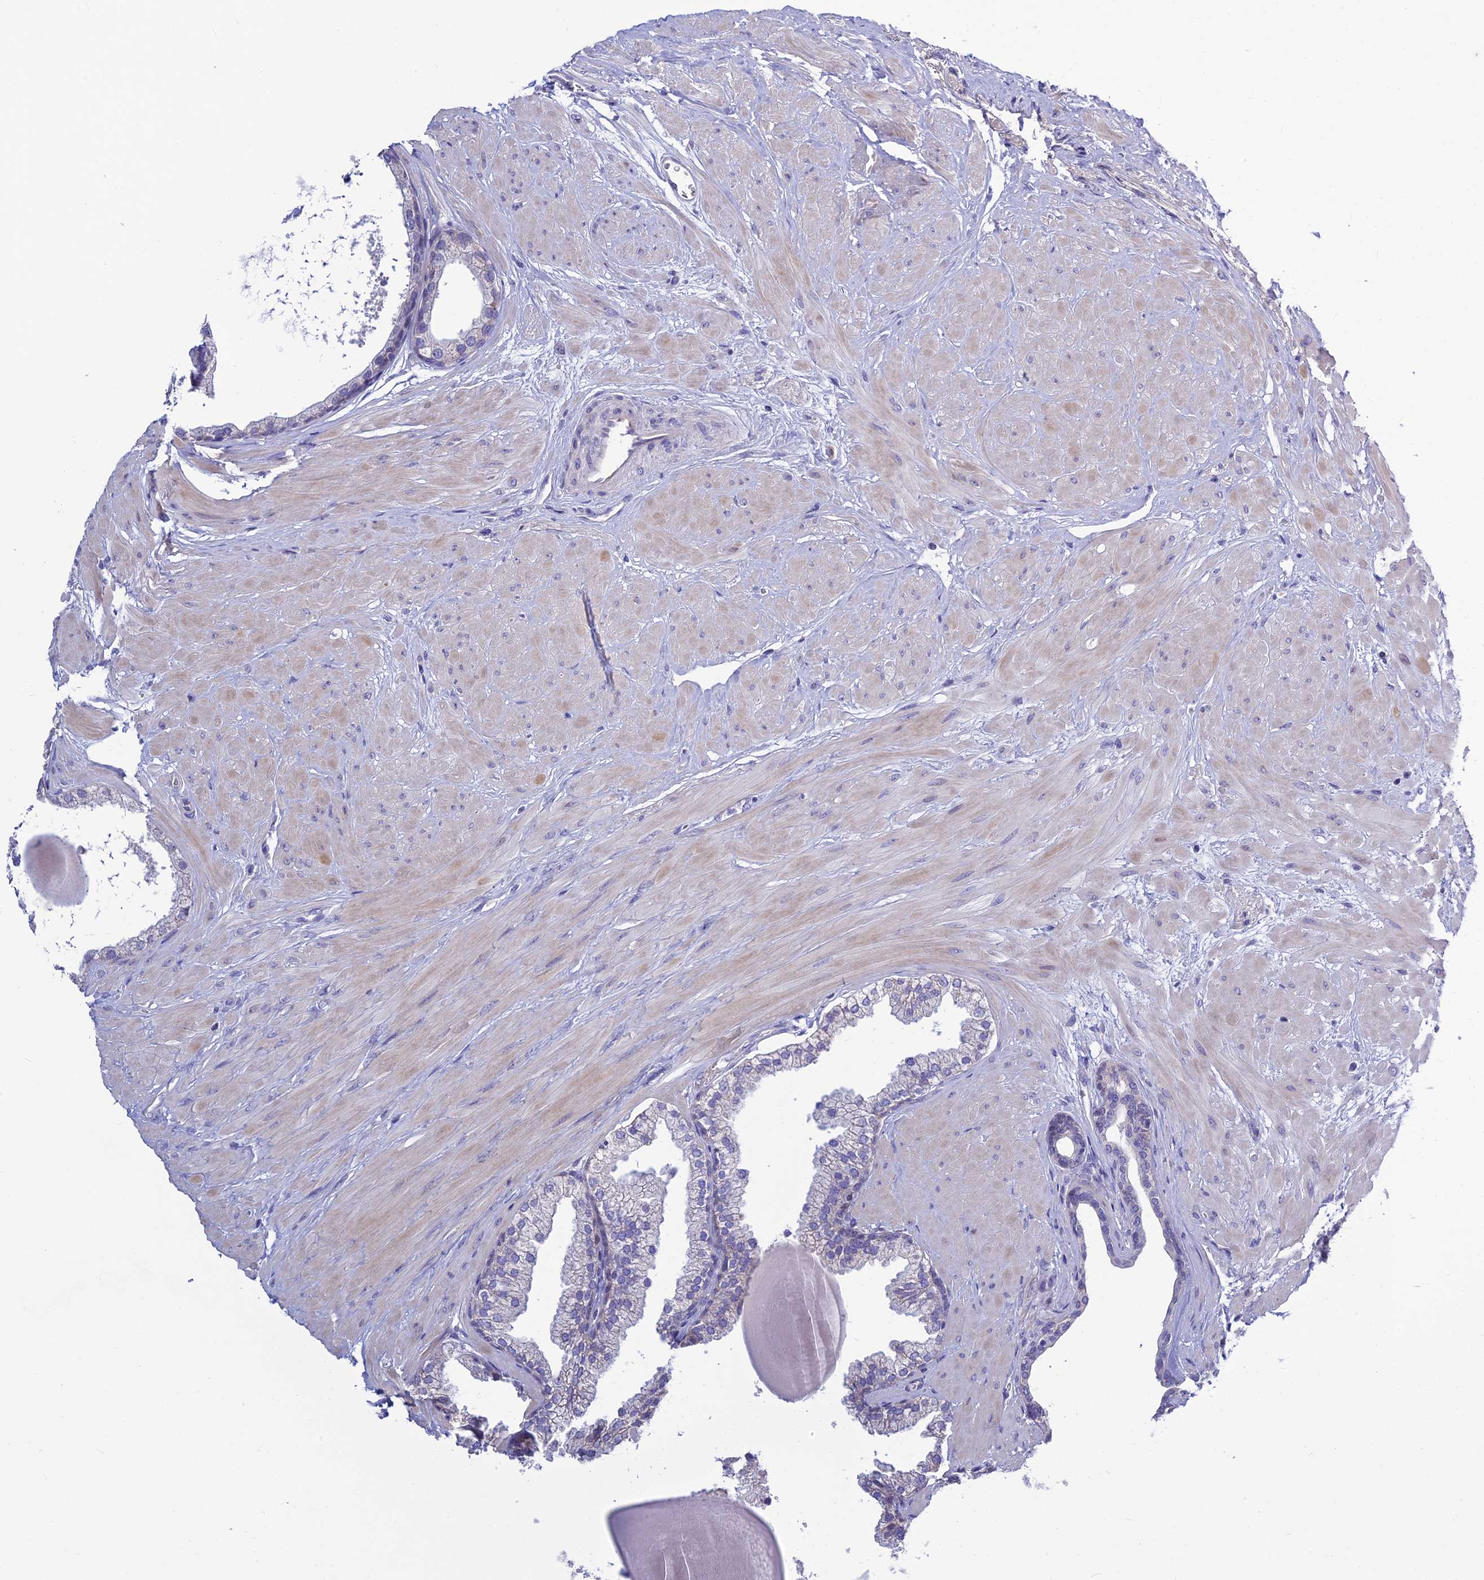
{"staining": {"intensity": "weak", "quantity": "25%-75%", "location": "cytoplasmic/membranous"}, "tissue": "prostate", "cell_type": "Glandular cells", "image_type": "normal", "snomed": [{"axis": "morphology", "description": "Normal tissue, NOS"}, {"axis": "topography", "description": "Prostate"}], "caption": "Glandular cells reveal low levels of weak cytoplasmic/membranous positivity in about 25%-75% of cells in unremarkable human prostate. The protein is stained brown, and the nuclei are stained in blue (DAB IHC with brightfield microscopy, high magnification).", "gene": "BHMT2", "patient": {"sex": "male", "age": 48}}